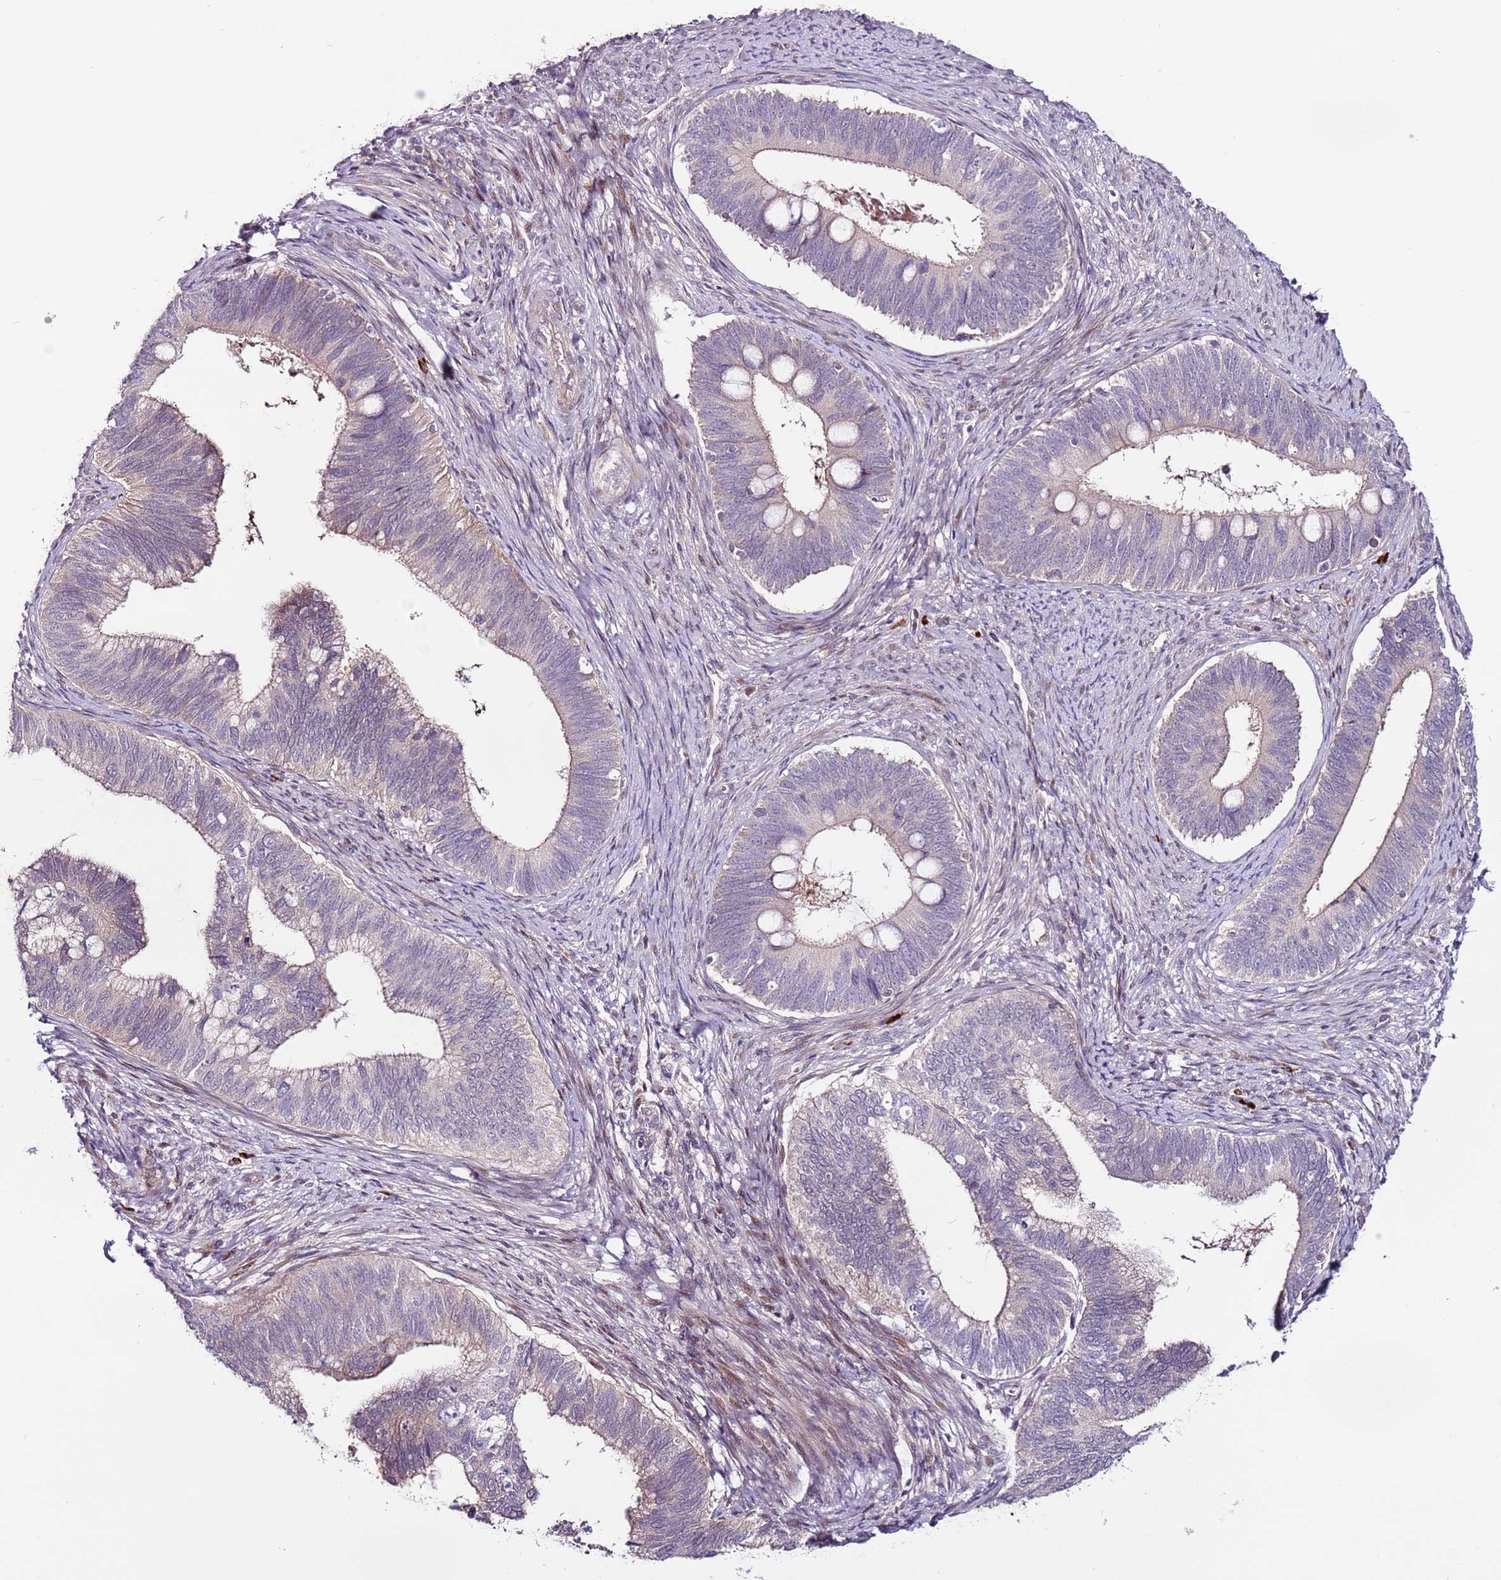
{"staining": {"intensity": "negative", "quantity": "none", "location": "none"}, "tissue": "cervical cancer", "cell_type": "Tumor cells", "image_type": "cancer", "snomed": [{"axis": "morphology", "description": "Adenocarcinoma, NOS"}, {"axis": "topography", "description": "Cervix"}], "caption": "Tumor cells are negative for protein expression in human cervical cancer (adenocarcinoma).", "gene": "MTG2", "patient": {"sex": "female", "age": 42}}